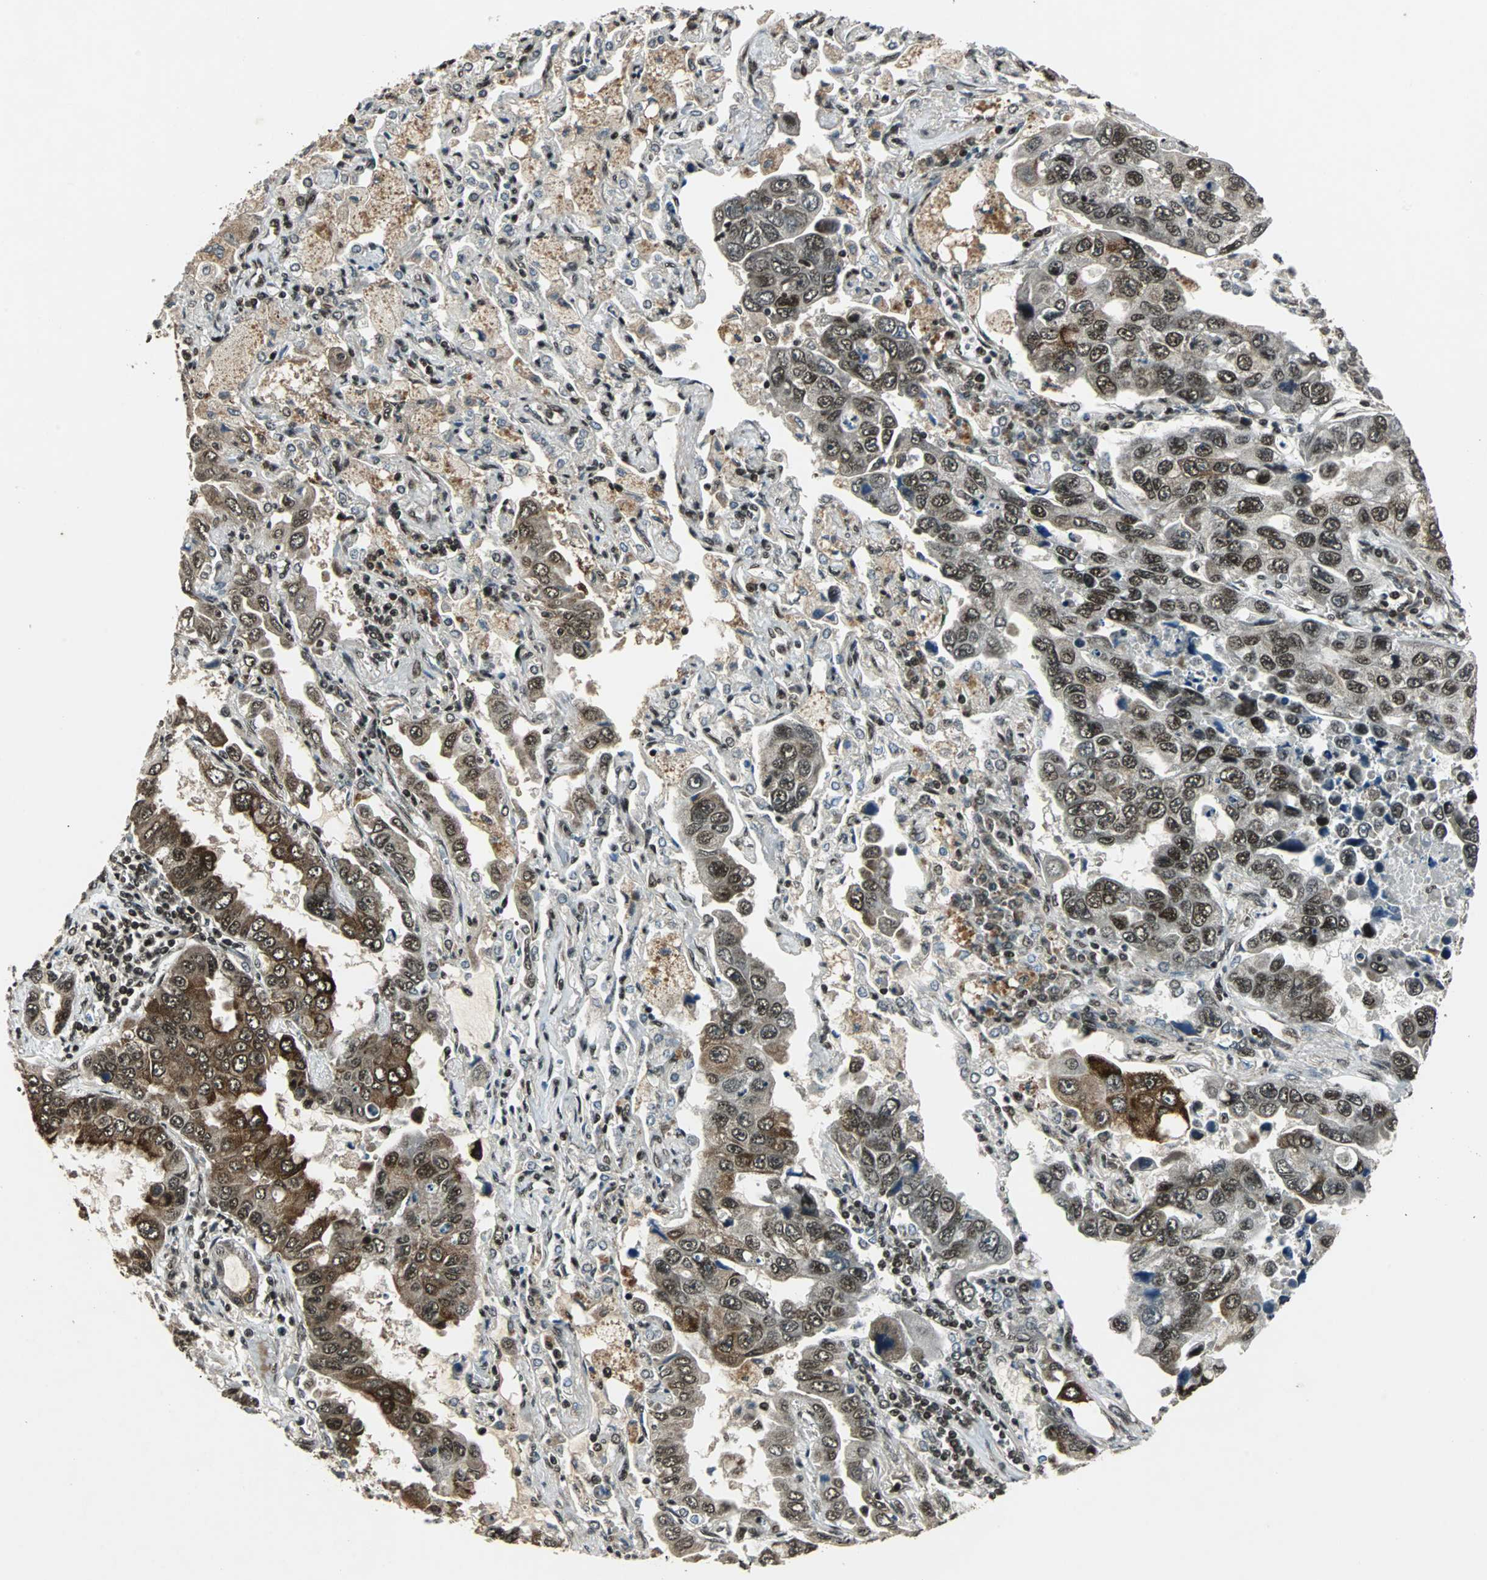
{"staining": {"intensity": "strong", "quantity": ">75%", "location": "cytoplasmic/membranous,nuclear"}, "tissue": "lung cancer", "cell_type": "Tumor cells", "image_type": "cancer", "snomed": [{"axis": "morphology", "description": "Adenocarcinoma, NOS"}, {"axis": "topography", "description": "Lung"}], "caption": "Strong cytoplasmic/membranous and nuclear protein expression is present in approximately >75% of tumor cells in adenocarcinoma (lung).", "gene": "TAF5", "patient": {"sex": "male", "age": 64}}